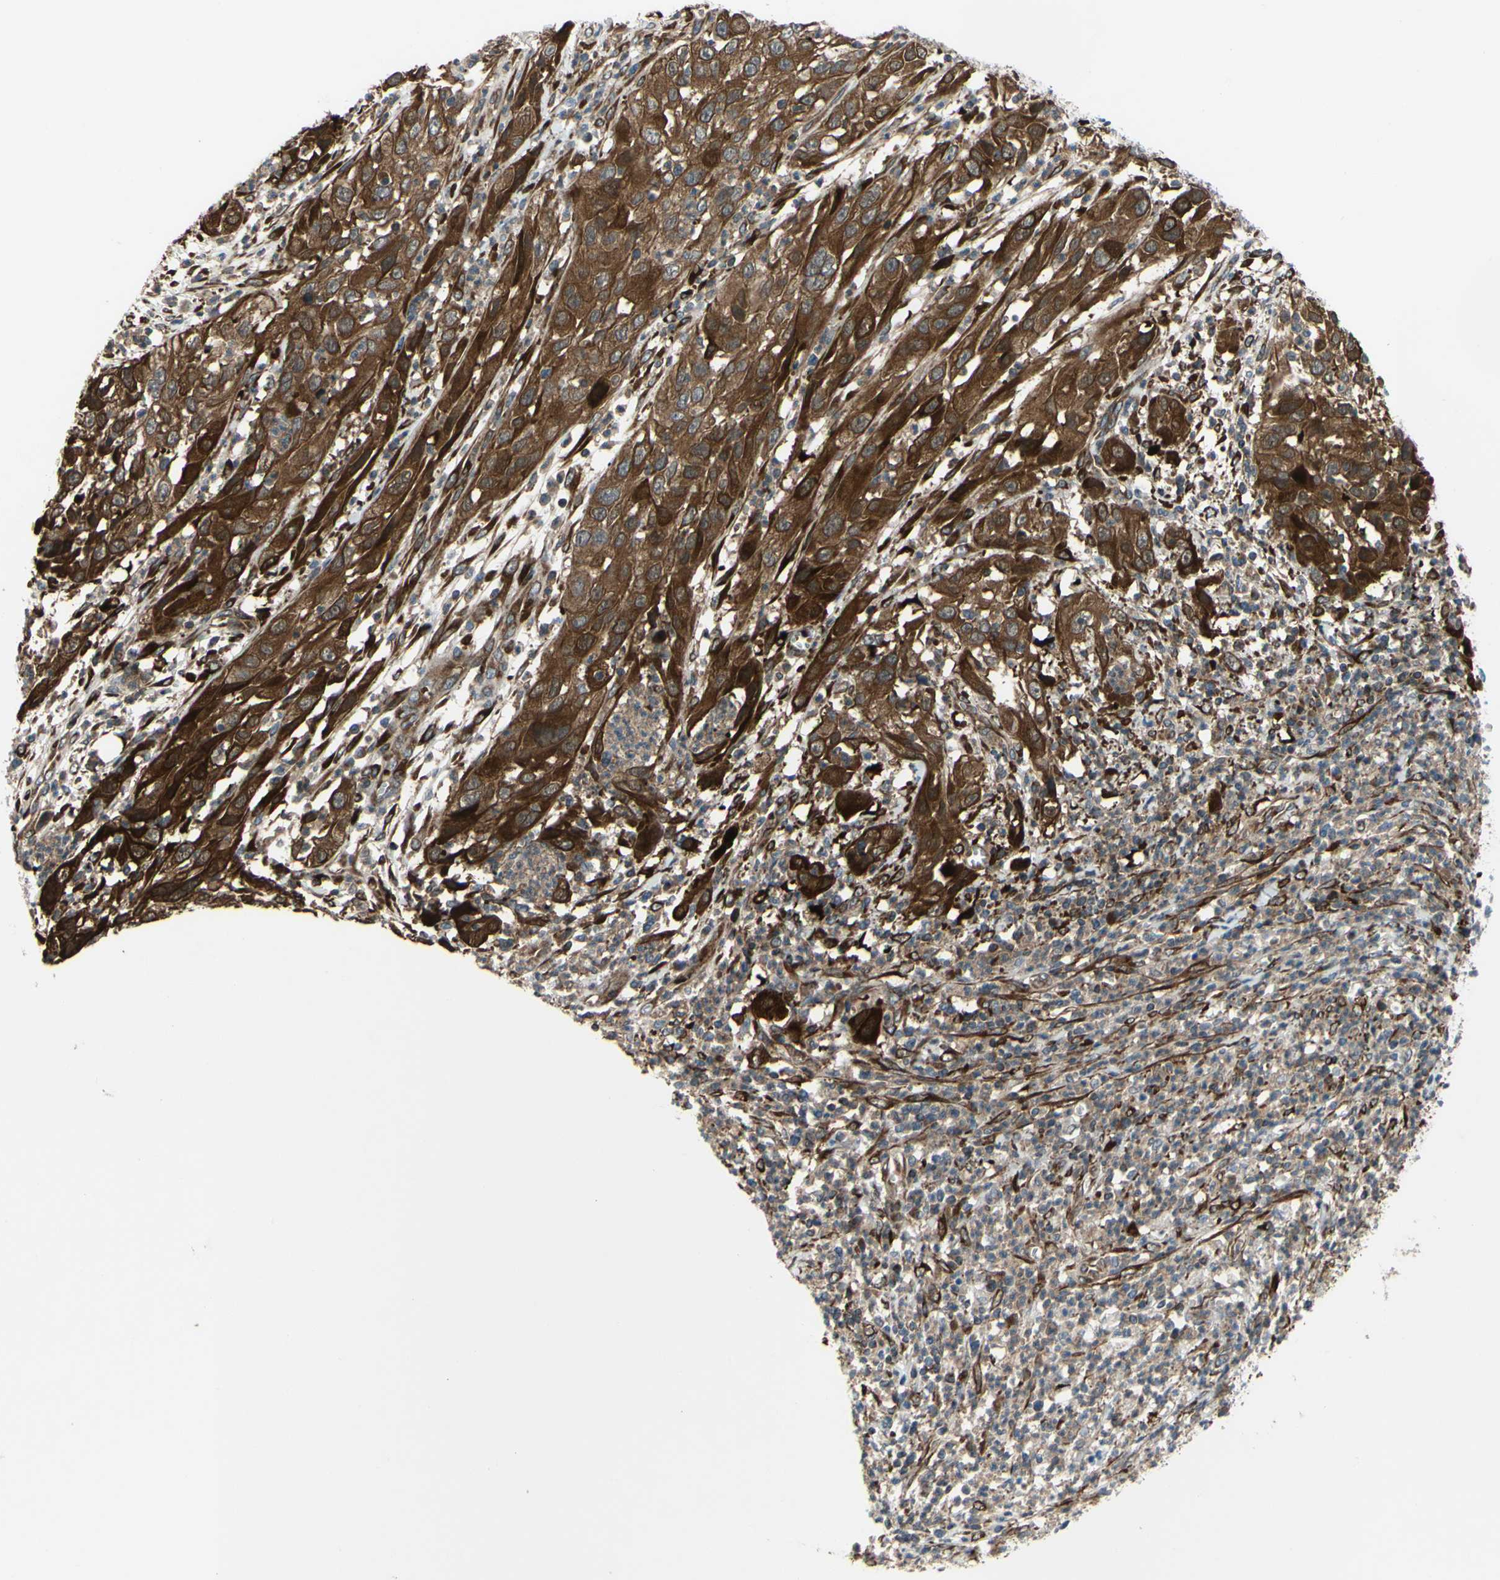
{"staining": {"intensity": "strong", "quantity": ">75%", "location": "cytoplasmic/membranous"}, "tissue": "cervical cancer", "cell_type": "Tumor cells", "image_type": "cancer", "snomed": [{"axis": "morphology", "description": "Squamous cell carcinoma, NOS"}, {"axis": "topography", "description": "Cervix"}], "caption": "Human cervical cancer (squamous cell carcinoma) stained with a protein marker displays strong staining in tumor cells.", "gene": "PRAF2", "patient": {"sex": "female", "age": 32}}